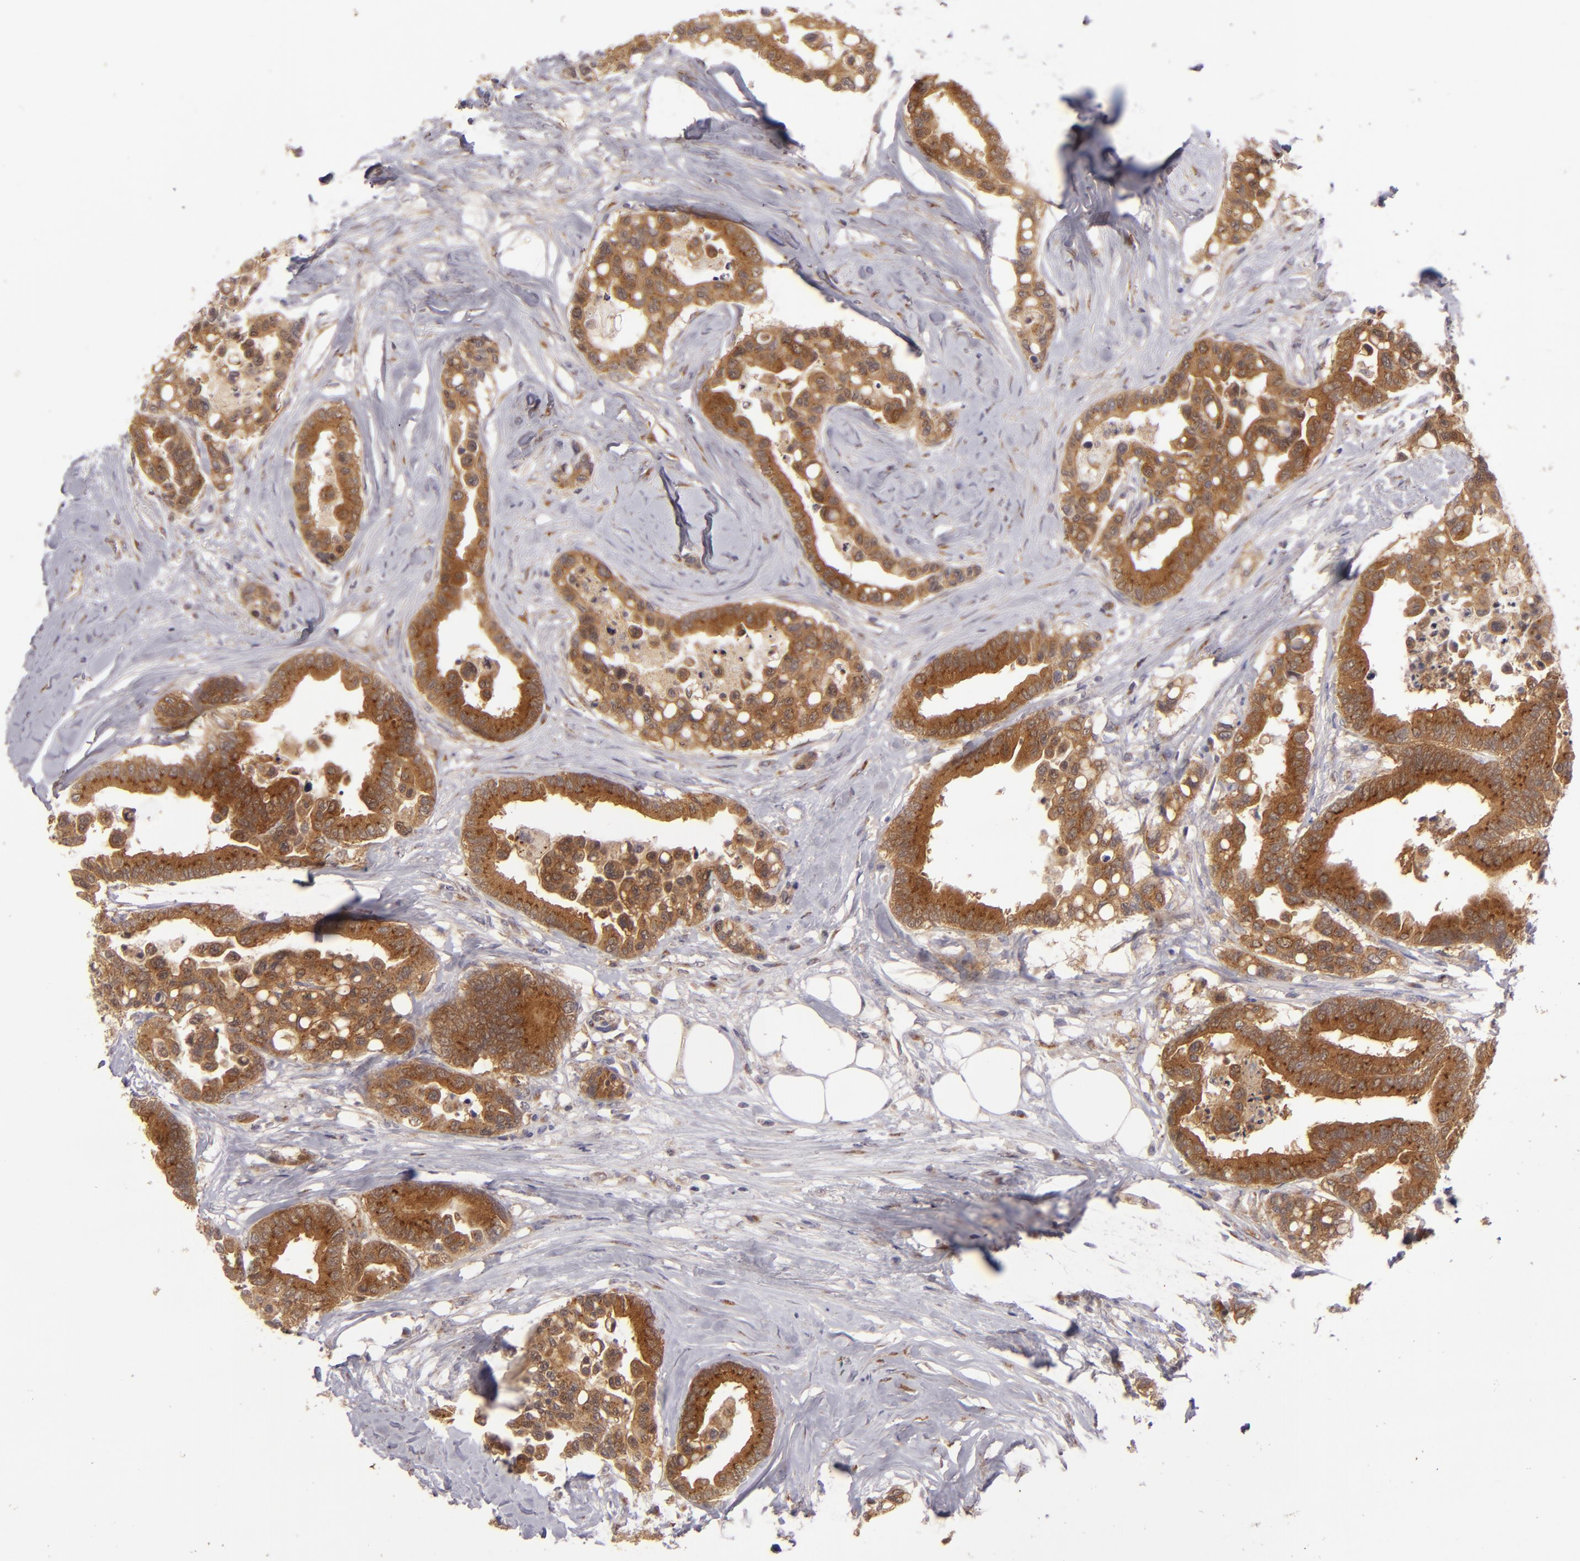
{"staining": {"intensity": "strong", "quantity": ">75%", "location": "cytoplasmic/membranous"}, "tissue": "colorectal cancer", "cell_type": "Tumor cells", "image_type": "cancer", "snomed": [{"axis": "morphology", "description": "Adenocarcinoma, NOS"}, {"axis": "topography", "description": "Colon"}], "caption": "Immunohistochemical staining of colorectal adenocarcinoma shows high levels of strong cytoplasmic/membranous expression in approximately >75% of tumor cells.", "gene": "SH2D4A", "patient": {"sex": "male", "age": 82}}